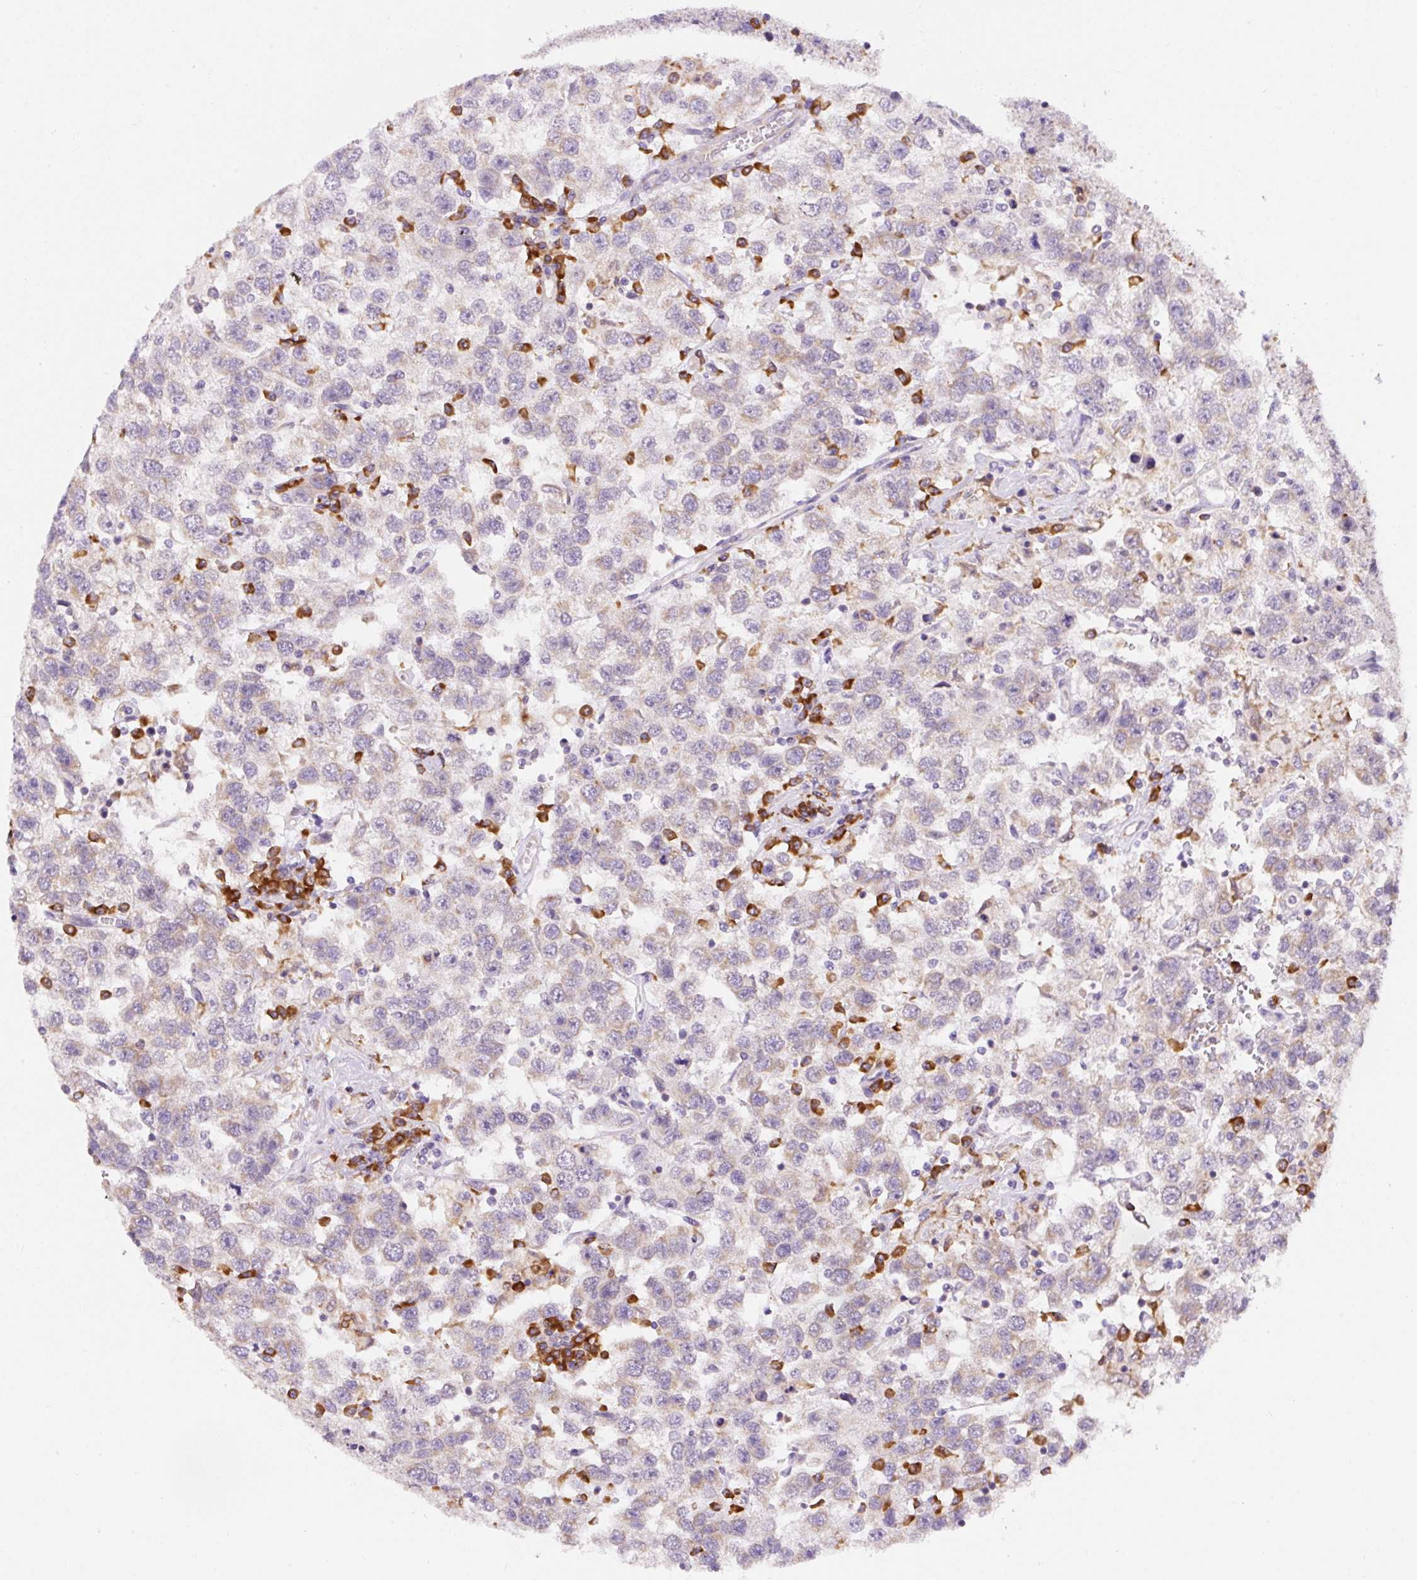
{"staining": {"intensity": "negative", "quantity": "none", "location": "none"}, "tissue": "testis cancer", "cell_type": "Tumor cells", "image_type": "cancer", "snomed": [{"axis": "morphology", "description": "Seminoma, NOS"}, {"axis": "topography", "description": "Testis"}], "caption": "High power microscopy photomicrograph of an immunohistochemistry image of testis cancer (seminoma), revealing no significant staining in tumor cells.", "gene": "DDOST", "patient": {"sex": "male", "age": 41}}